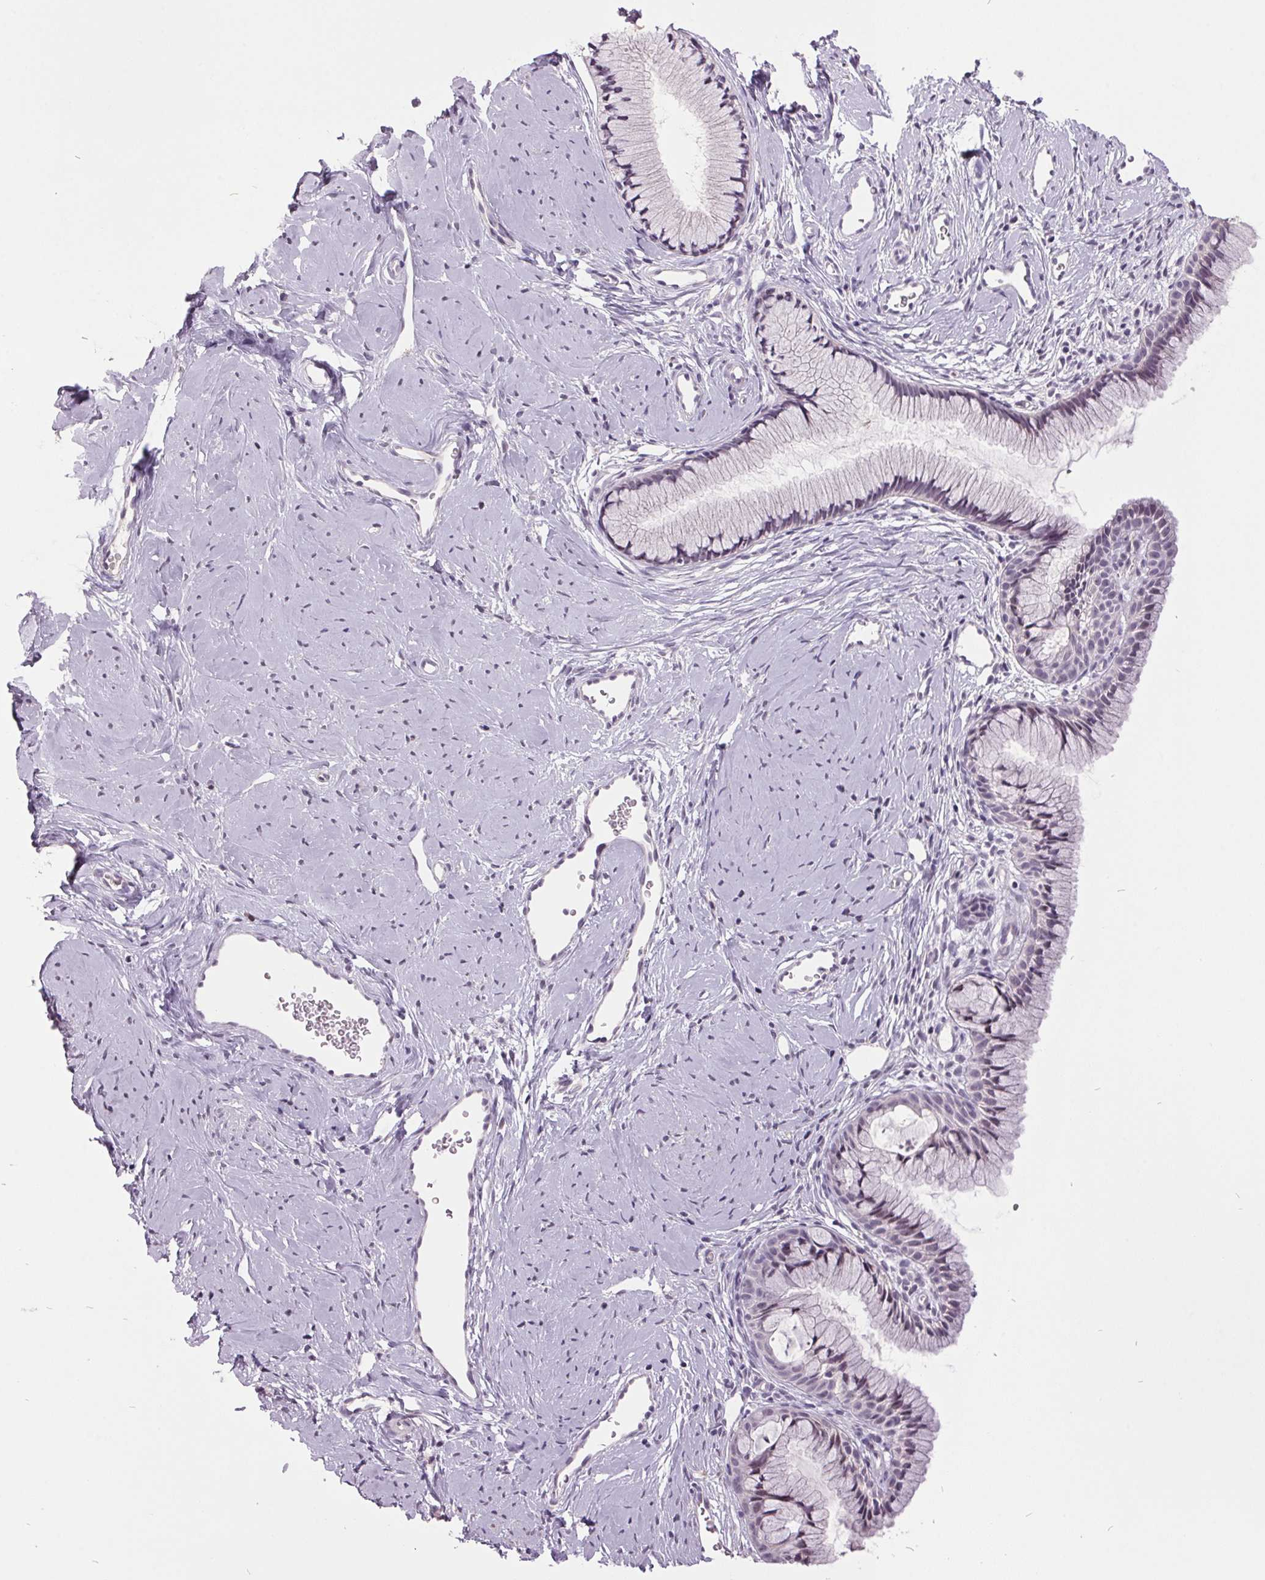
{"staining": {"intensity": "negative", "quantity": "none", "location": "none"}, "tissue": "cervix", "cell_type": "Glandular cells", "image_type": "normal", "snomed": [{"axis": "morphology", "description": "Normal tissue, NOS"}, {"axis": "topography", "description": "Cervix"}], "caption": "There is no significant expression in glandular cells of cervix. (Stains: DAB immunohistochemistry with hematoxylin counter stain, Microscopy: brightfield microscopy at high magnification).", "gene": "C2orf16", "patient": {"sex": "female", "age": 40}}